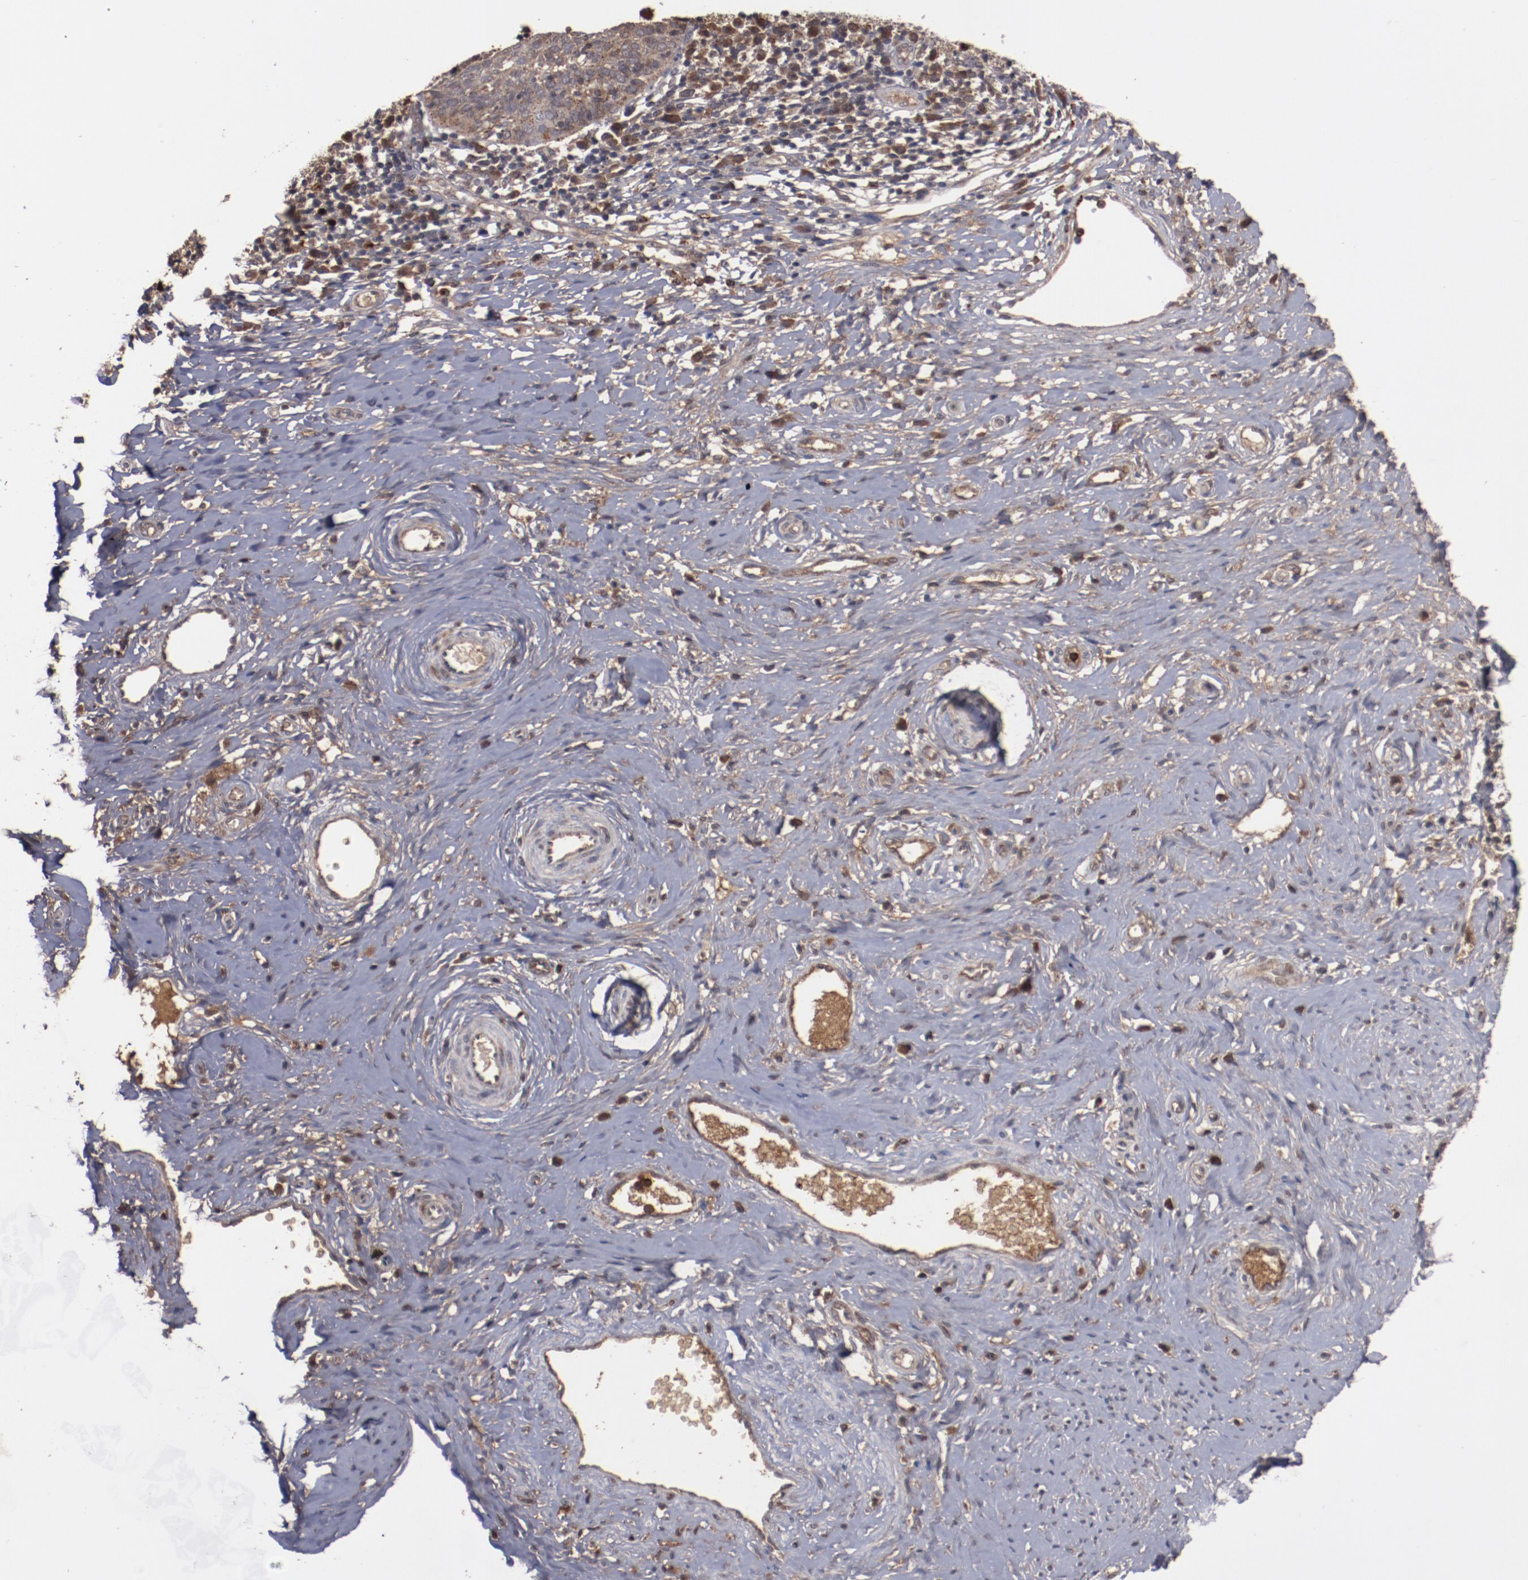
{"staining": {"intensity": "moderate", "quantity": ">75%", "location": "cytoplasmic/membranous"}, "tissue": "cervical cancer", "cell_type": "Tumor cells", "image_type": "cancer", "snomed": [{"axis": "morphology", "description": "Normal tissue, NOS"}, {"axis": "morphology", "description": "Squamous cell carcinoma, NOS"}, {"axis": "topography", "description": "Cervix"}], "caption": "Immunohistochemistry of cervical cancer demonstrates medium levels of moderate cytoplasmic/membranous expression in about >75% of tumor cells.", "gene": "TENM1", "patient": {"sex": "female", "age": 39}}